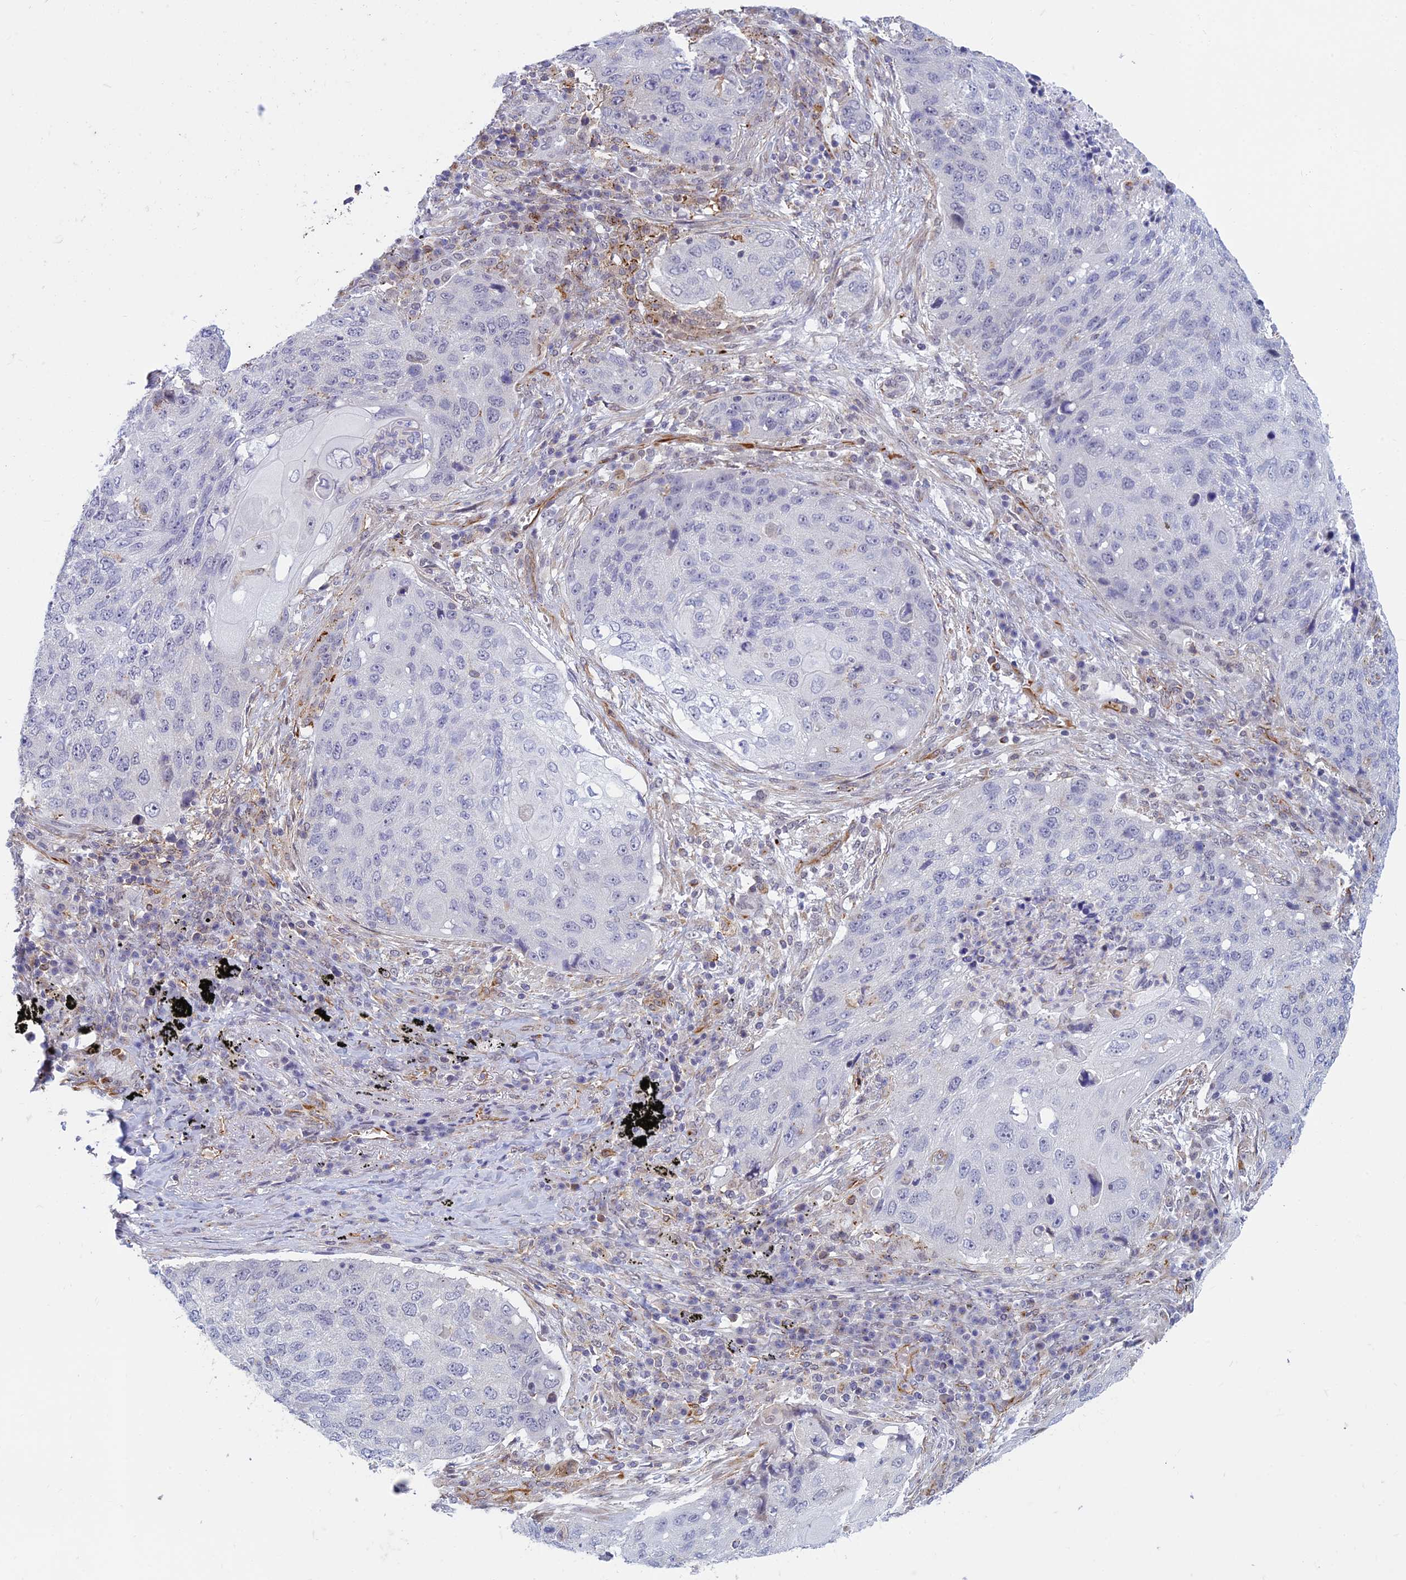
{"staining": {"intensity": "negative", "quantity": "none", "location": "none"}, "tissue": "lung cancer", "cell_type": "Tumor cells", "image_type": "cancer", "snomed": [{"axis": "morphology", "description": "Squamous cell carcinoma, NOS"}, {"axis": "topography", "description": "Lung"}], "caption": "Lung cancer (squamous cell carcinoma) stained for a protein using immunohistochemistry reveals no positivity tumor cells.", "gene": "SAPCD2", "patient": {"sex": "female", "age": 63}}